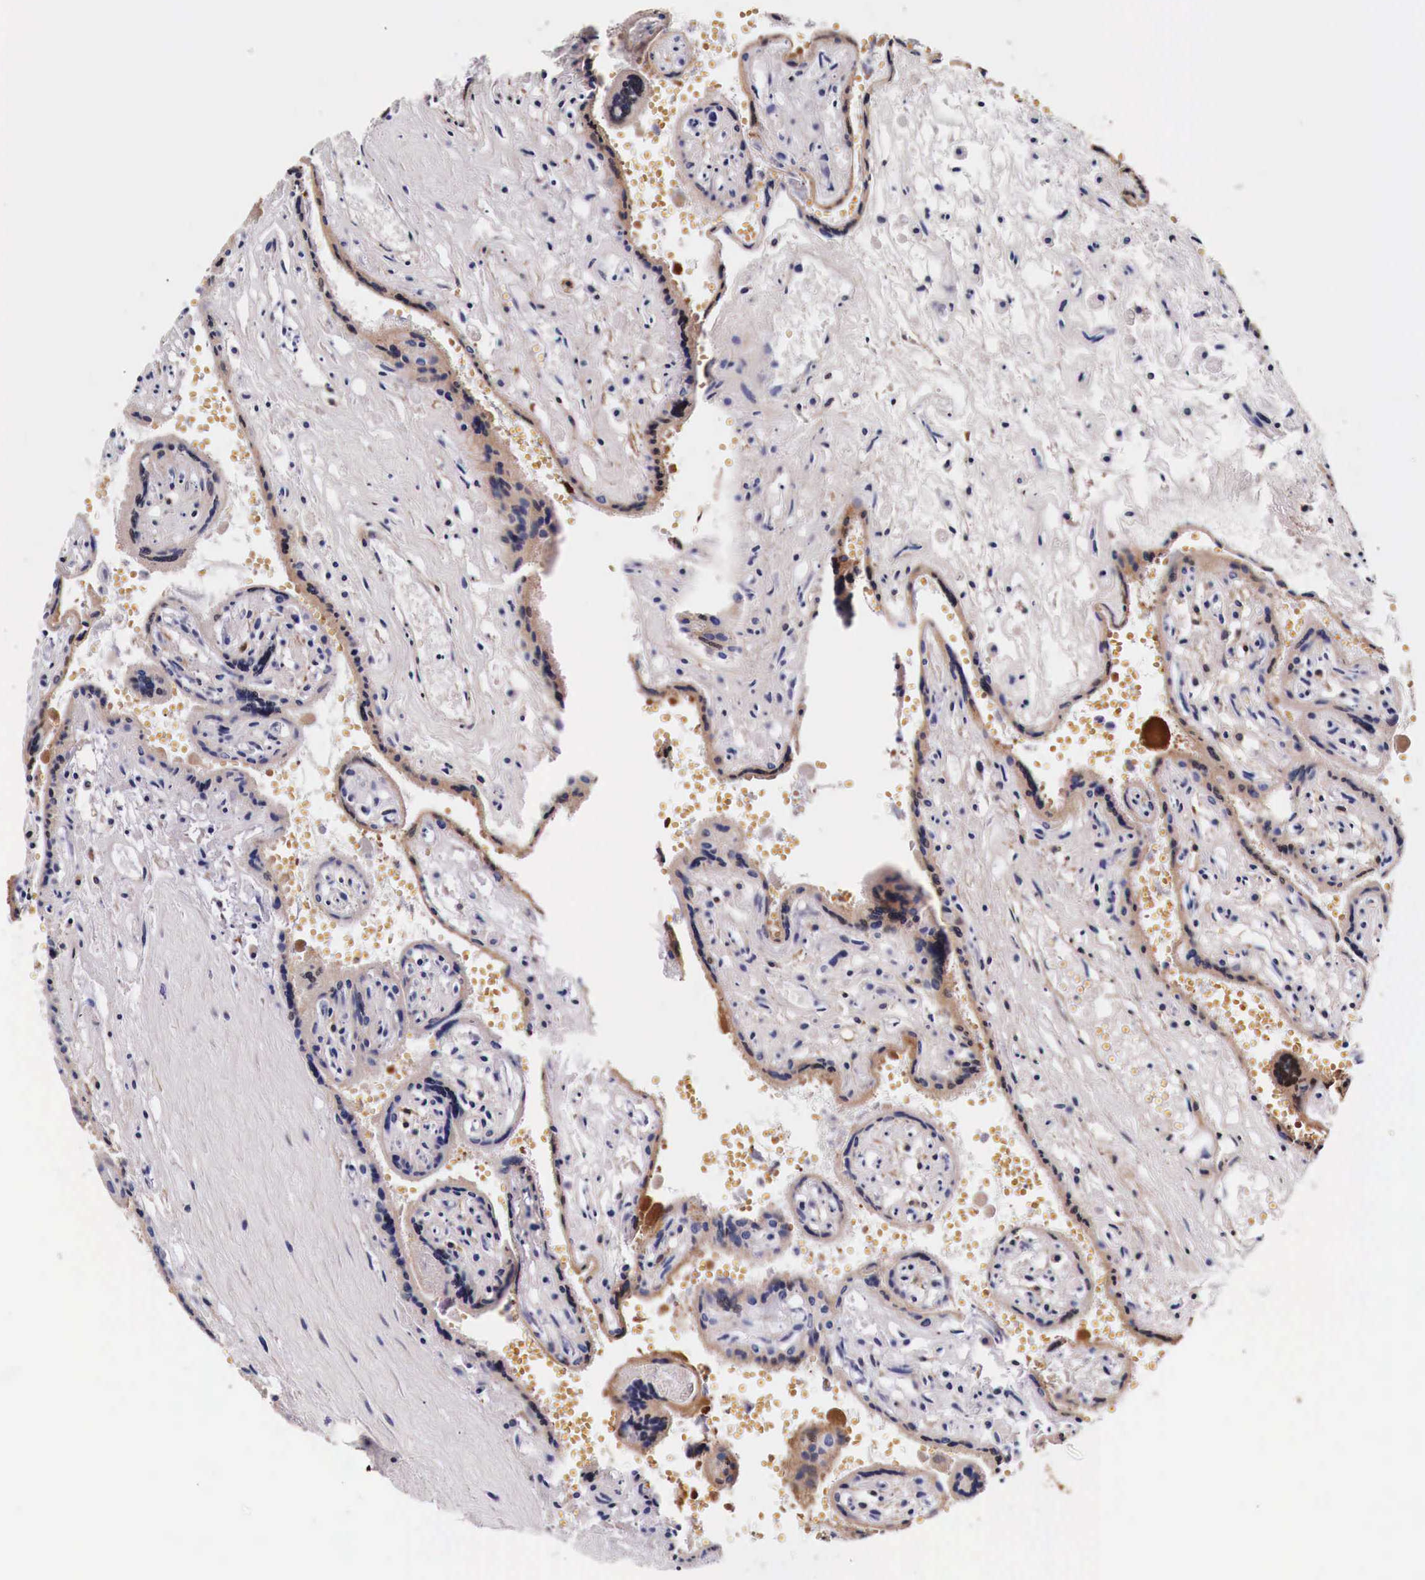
{"staining": {"intensity": "moderate", "quantity": "25%-75%", "location": "cytoplasmic/membranous"}, "tissue": "placenta", "cell_type": "Decidual cells", "image_type": "normal", "snomed": [{"axis": "morphology", "description": "Normal tissue, NOS"}, {"axis": "topography", "description": "Placenta"}], "caption": "IHC image of benign placenta stained for a protein (brown), which demonstrates medium levels of moderate cytoplasmic/membranous expression in about 25%-75% of decidual cells.", "gene": "HSPB1", "patient": {"sex": "female", "age": 40}}